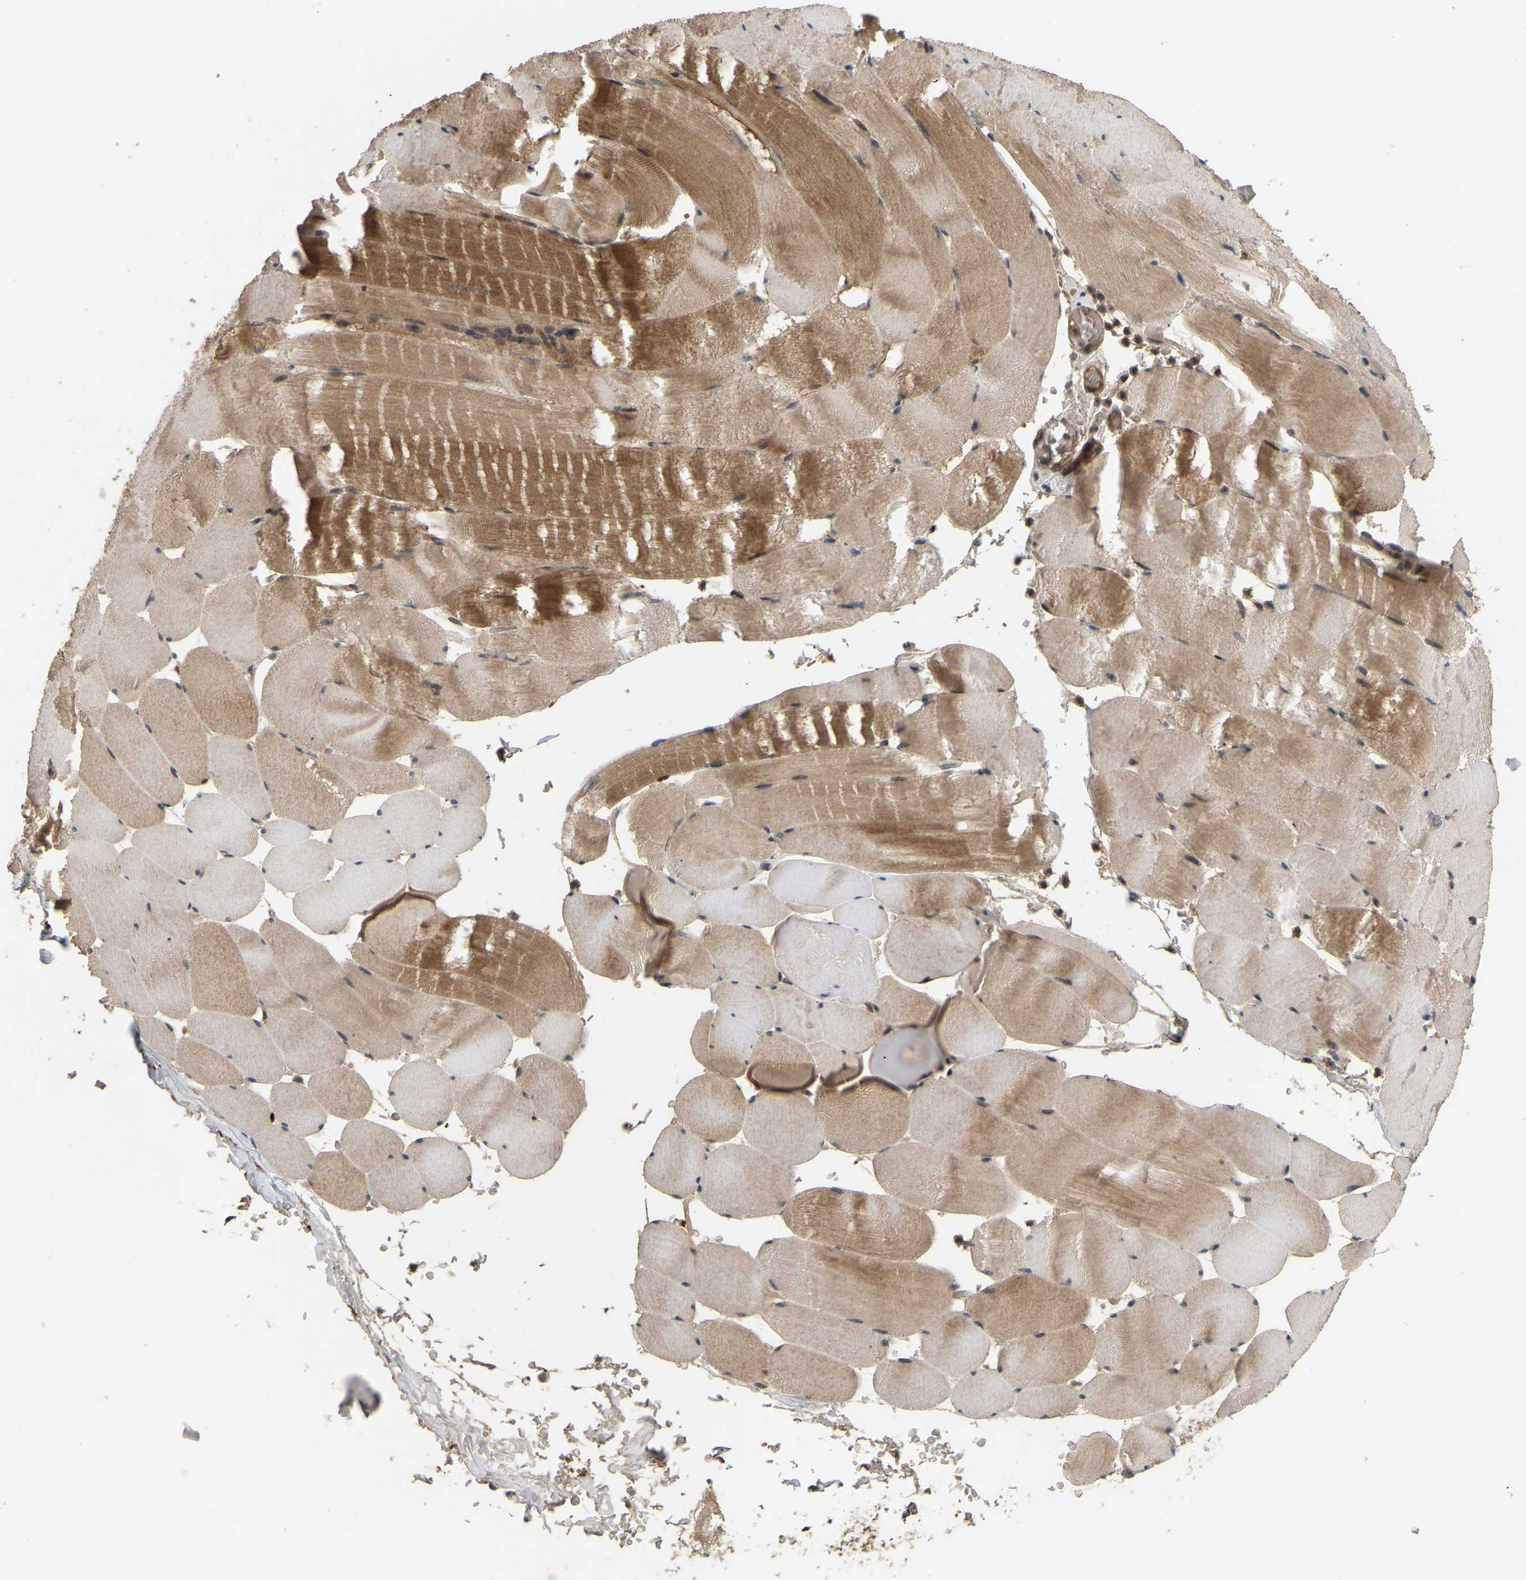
{"staining": {"intensity": "moderate", "quantity": ">75%", "location": "cytoplasmic/membranous"}, "tissue": "skeletal muscle", "cell_type": "Myocytes", "image_type": "normal", "snomed": [{"axis": "morphology", "description": "Normal tissue, NOS"}, {"axis": "topography", "description": "Skeletal muscle"}], "caption": "Immunohistochemistry (DAB) staining of unremarkable skeletal muscle reveals moderate cytoplasmic/membranous protein expression in about >75% of myocytes.", "gene": "LIMK2", "patient": {"sex": "male", "age": 62}}